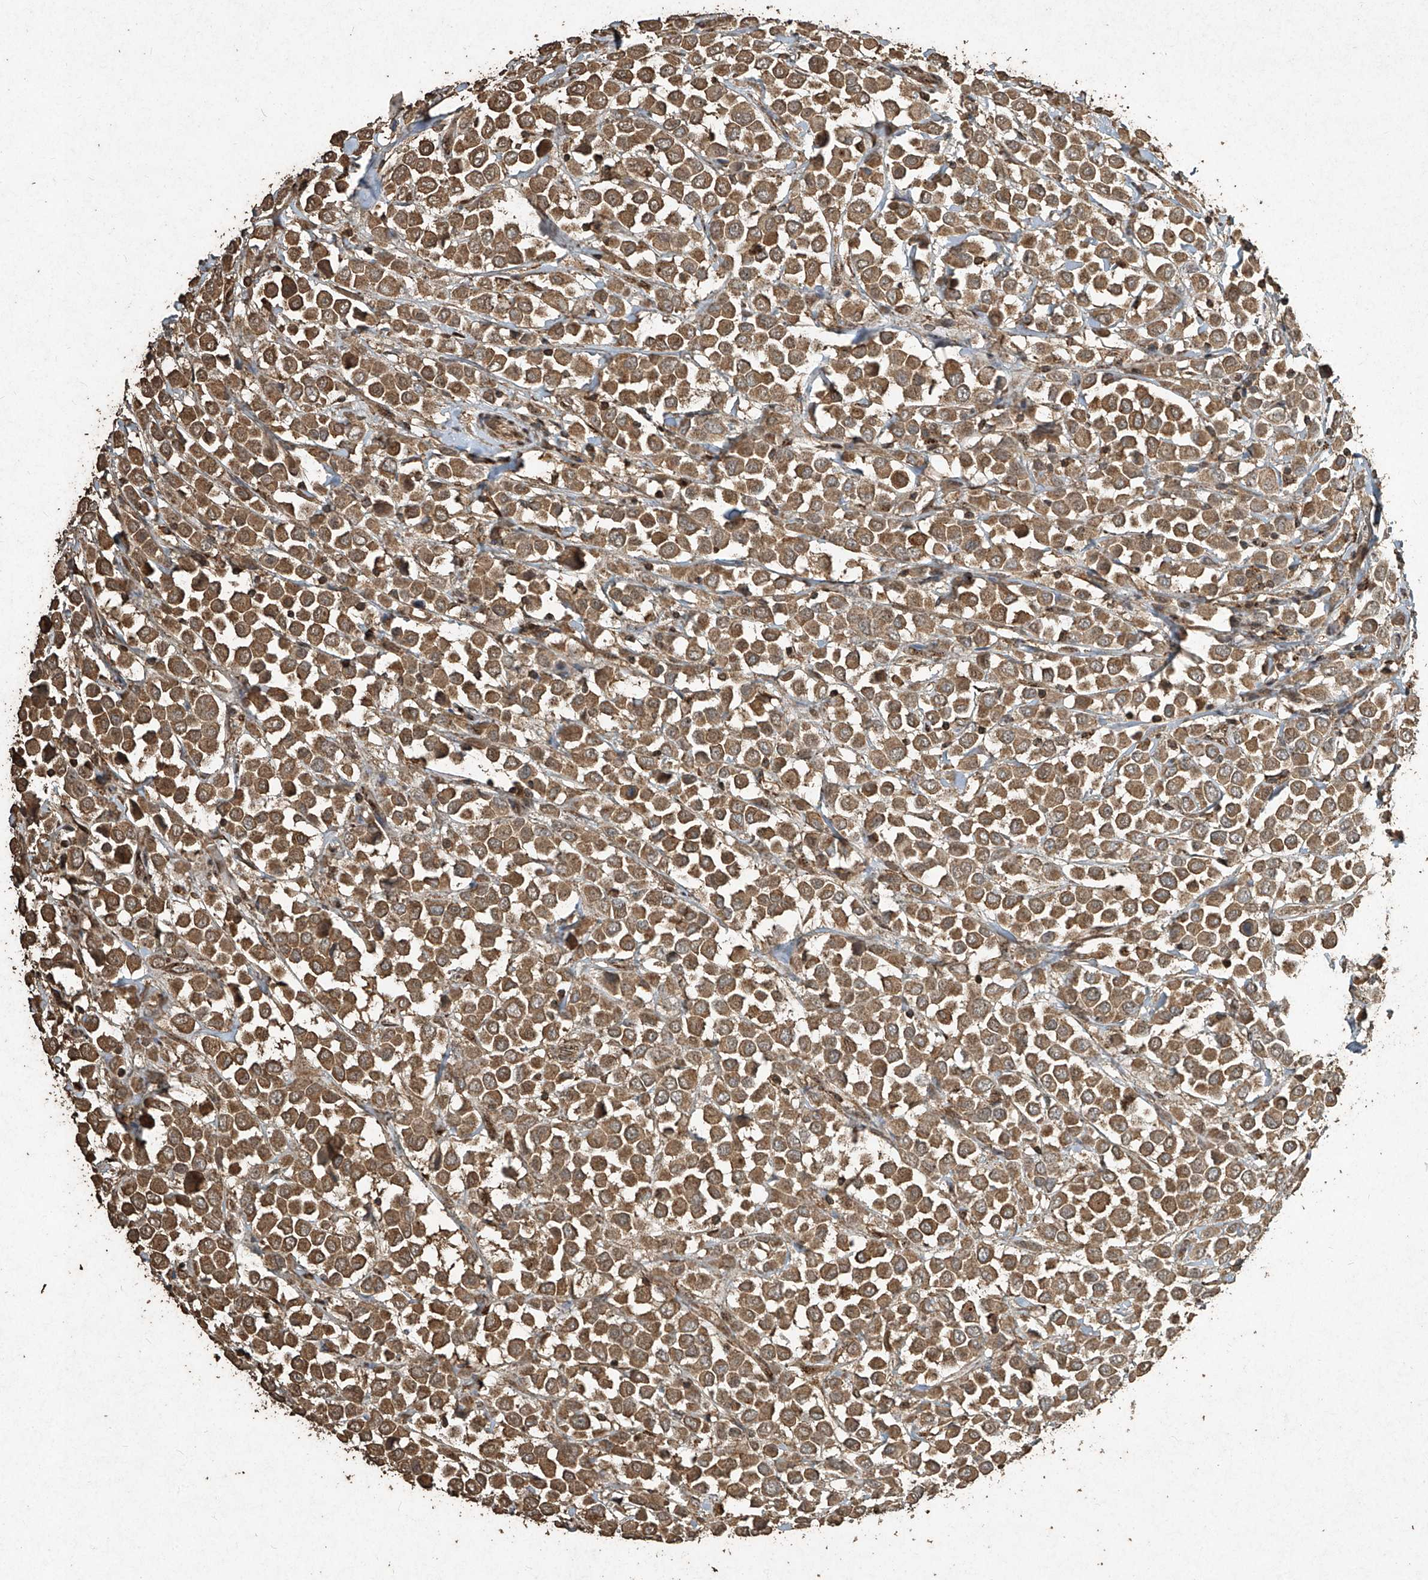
{"staining": {"intensity": "moderate", "quantity": ">75%", "location": "cytoplasmic/membranous"}, "tissue": "breast cancer", "cell_type": "Tumor cells", "image_type": "cancer", "snomed": [{"axis": "morphology", "description": "Duct carcinoma"}, {"axis": "topography", "description": "Breast"}], "caption": "A brown stain labels moderate cytoplasmic/membranous positivity of a protein in intraductal carcinoma (breast) tumor cells.", "gene": "ERBB3", "patient": {"sex": "female", "age": 61}}